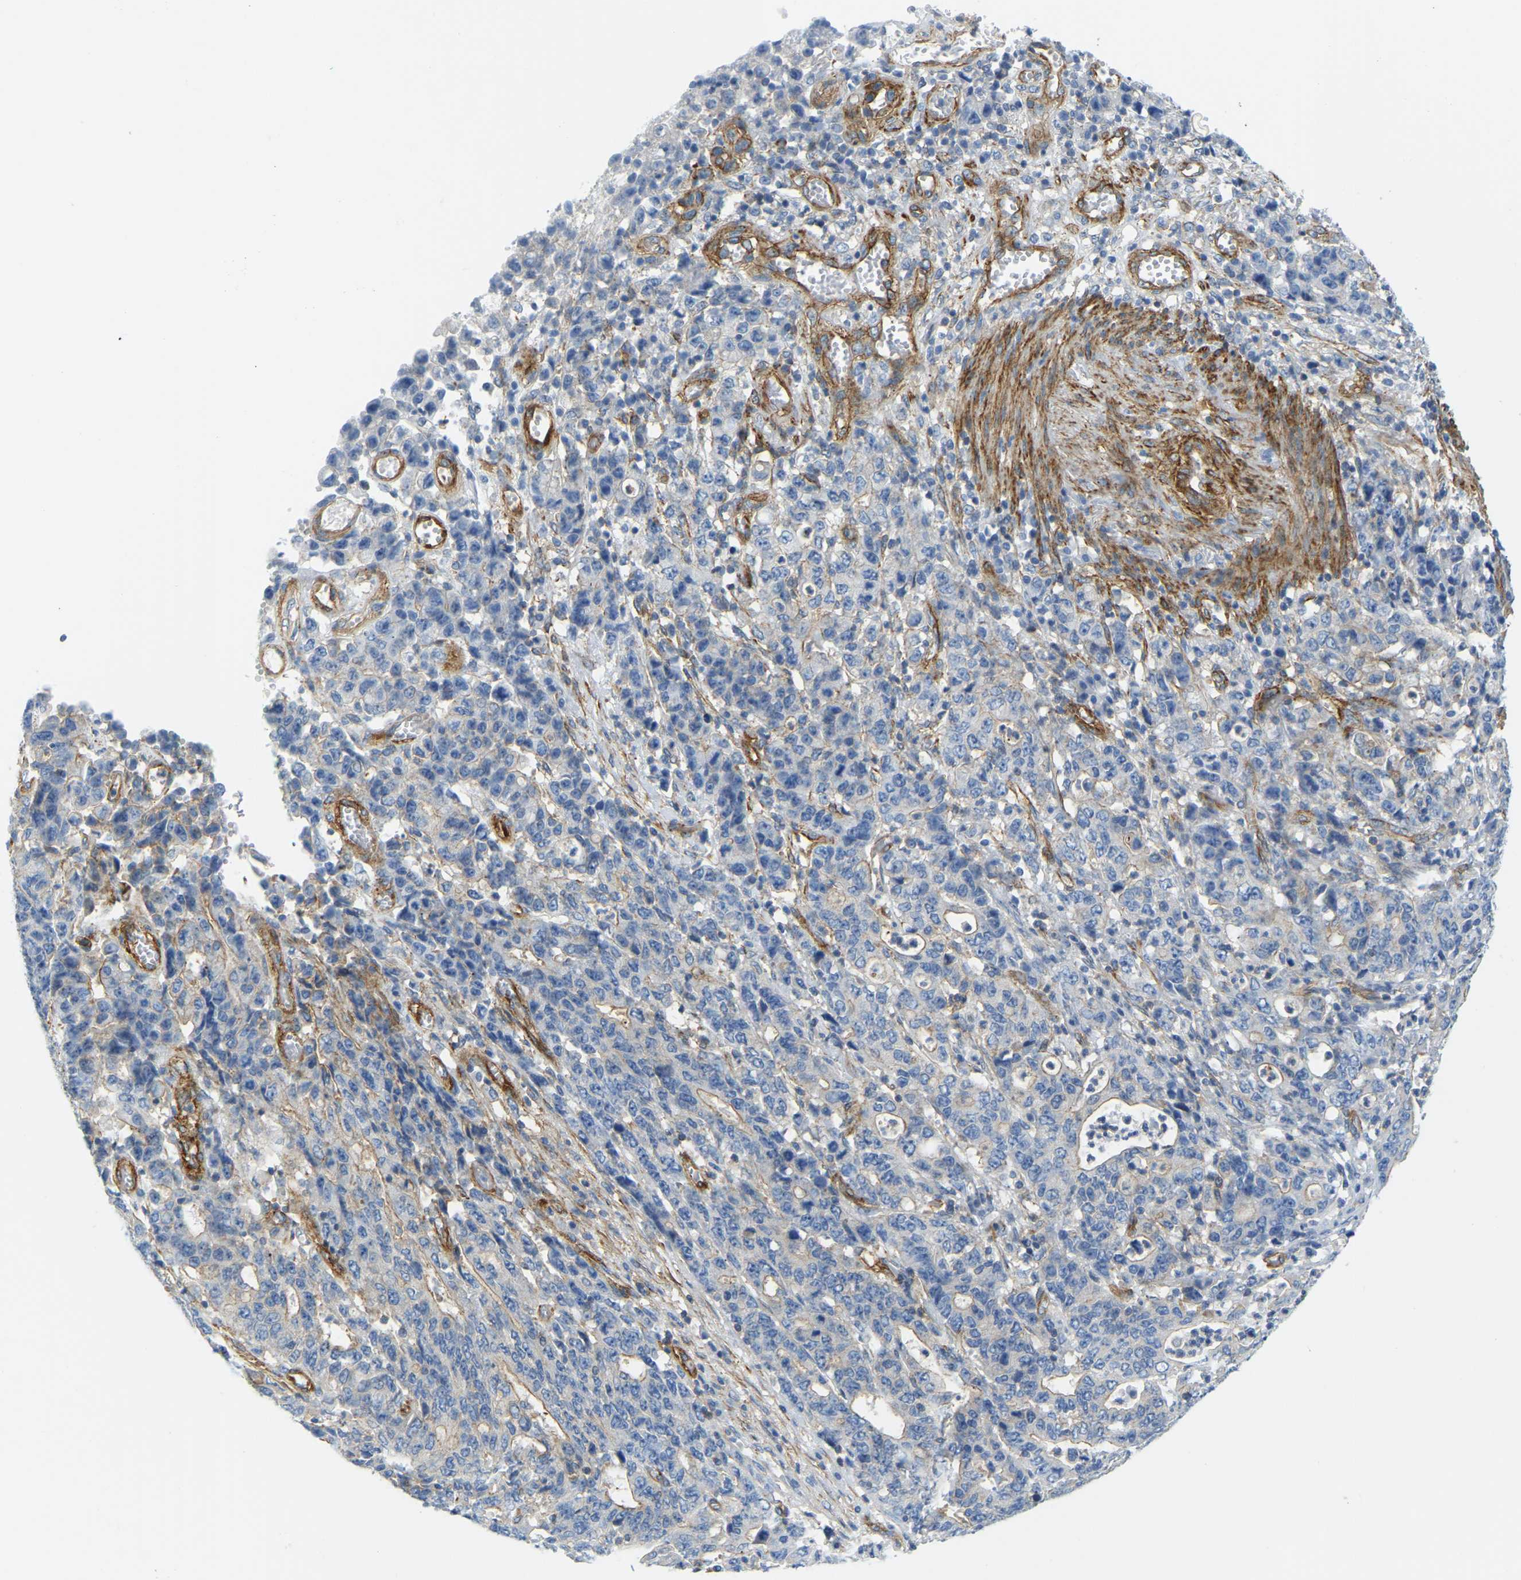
{"staining": {"intensity": "moderate", "quantity": "<25%", "location": "cytoplasmic/membranous"}, "tissue": "stomach cancer", "cell_type": "Tumor cells", "image_type": "cancer", "snomed": [{"axis": "morphology", "description": "Adenocarcinoma, NOS"}, {"axis": "topography", "description": "Stomach, upper"}], "caption": "This photomicrograph reveals IHC staining of stomach cancer (adenocarcinoma), with low moderate cytoplasmic/membranous positivity in about <25% of tumor cells.", "gene": "MYL3", "patient": {"sex": "male", "age": 69}}